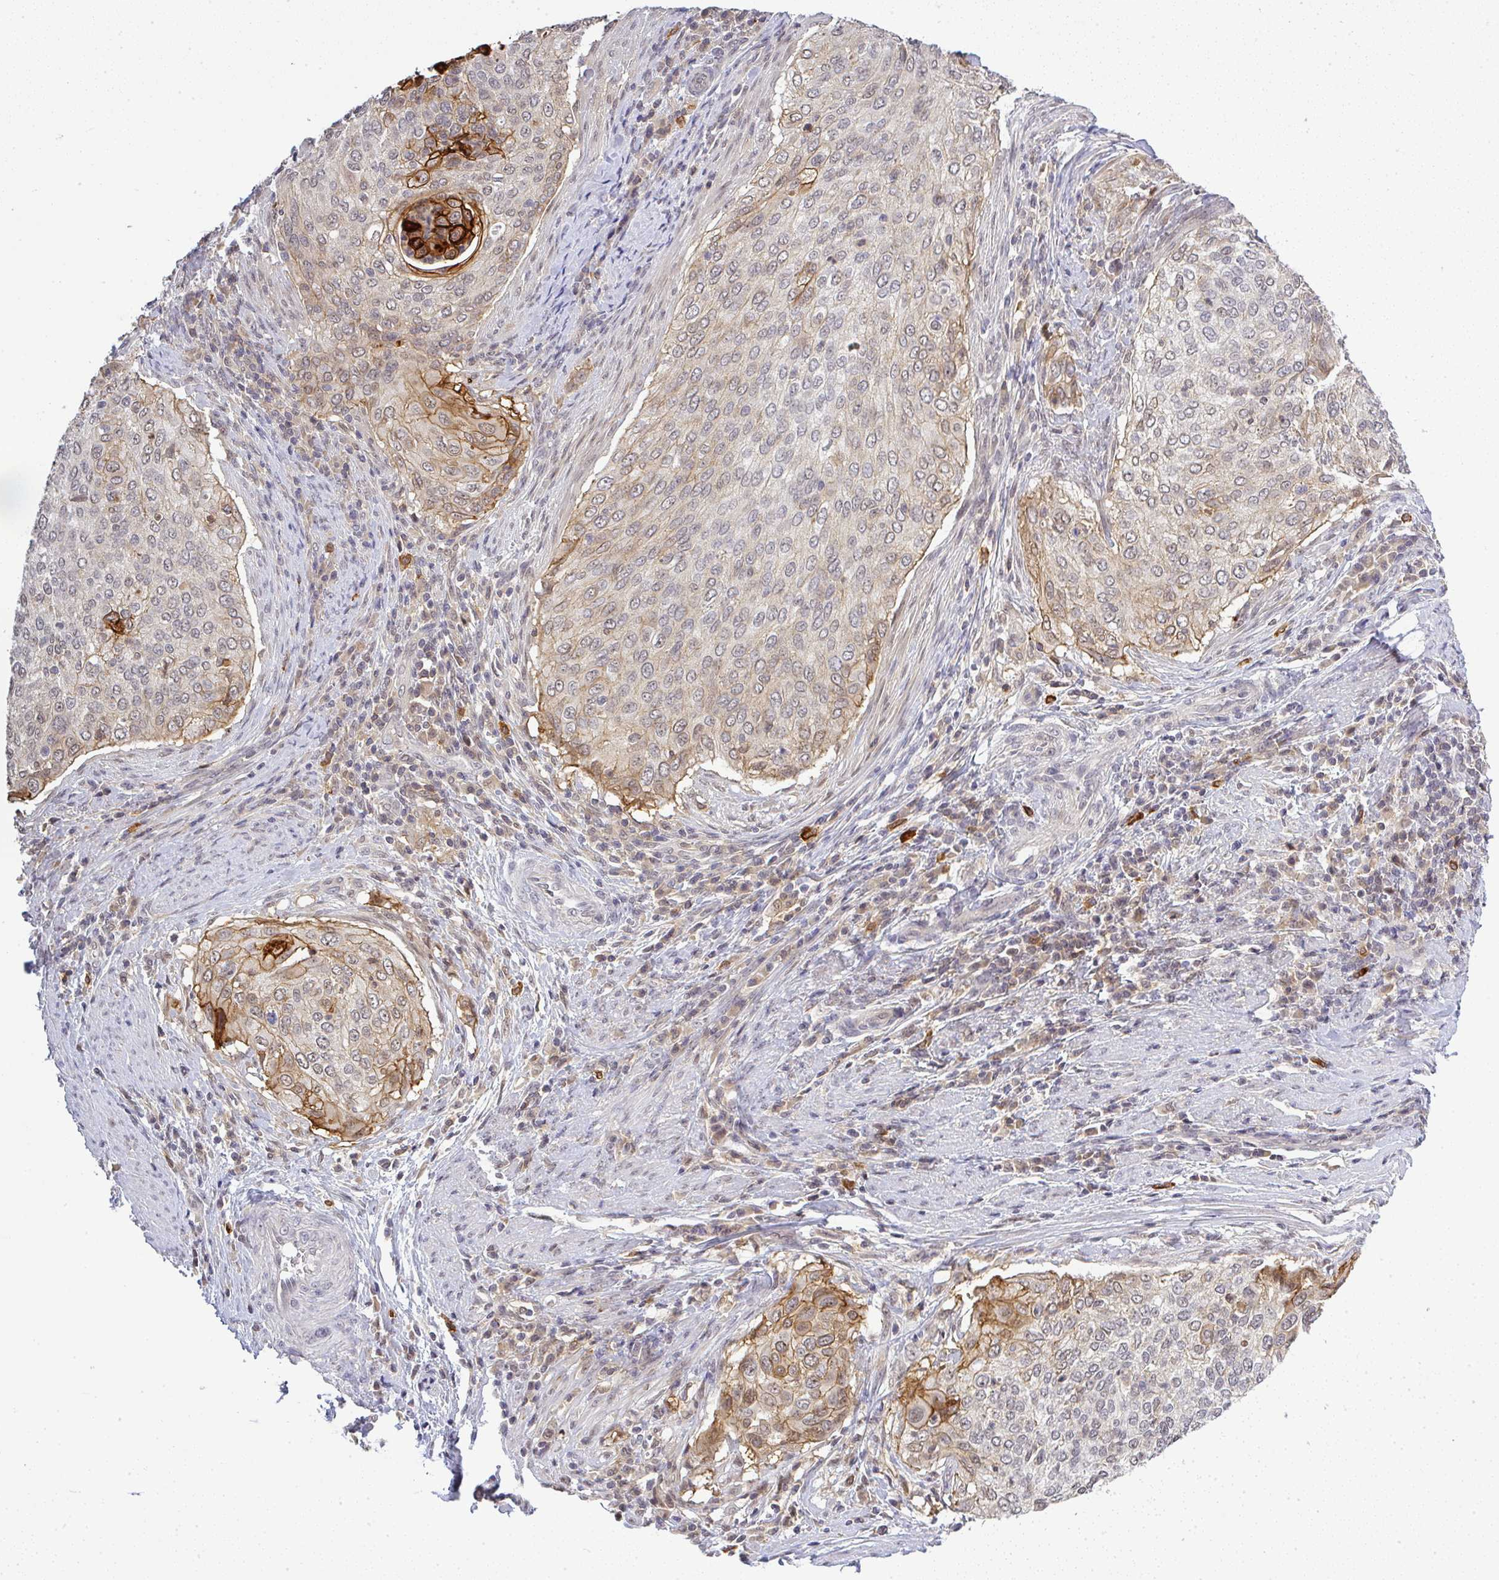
{"staining": {"intensity": "moderate", "quantity": "<25%", "location": "cytoplasmic/membranous"}, "tissue": "cervical cancer", "cell_type": "Tumor cells", "image_type": "cancer", "snomed": [{"axis": "morphology", "description": "Squamous cell carcinoma, NOS"}, {"axis": "topography", "description": "Cervix"}], "caption": "Brown immunohistochemical staining in squamous cell carcinoma (cervical) reveals moderate cytoplasmic/membranous staining in about <25% of tumor cells. Immunohistochemistry stains the protein in brown and the nuclei are stained blue.", "gene": "FAM153A", "patient": {"sex": "female", "age": 38}}